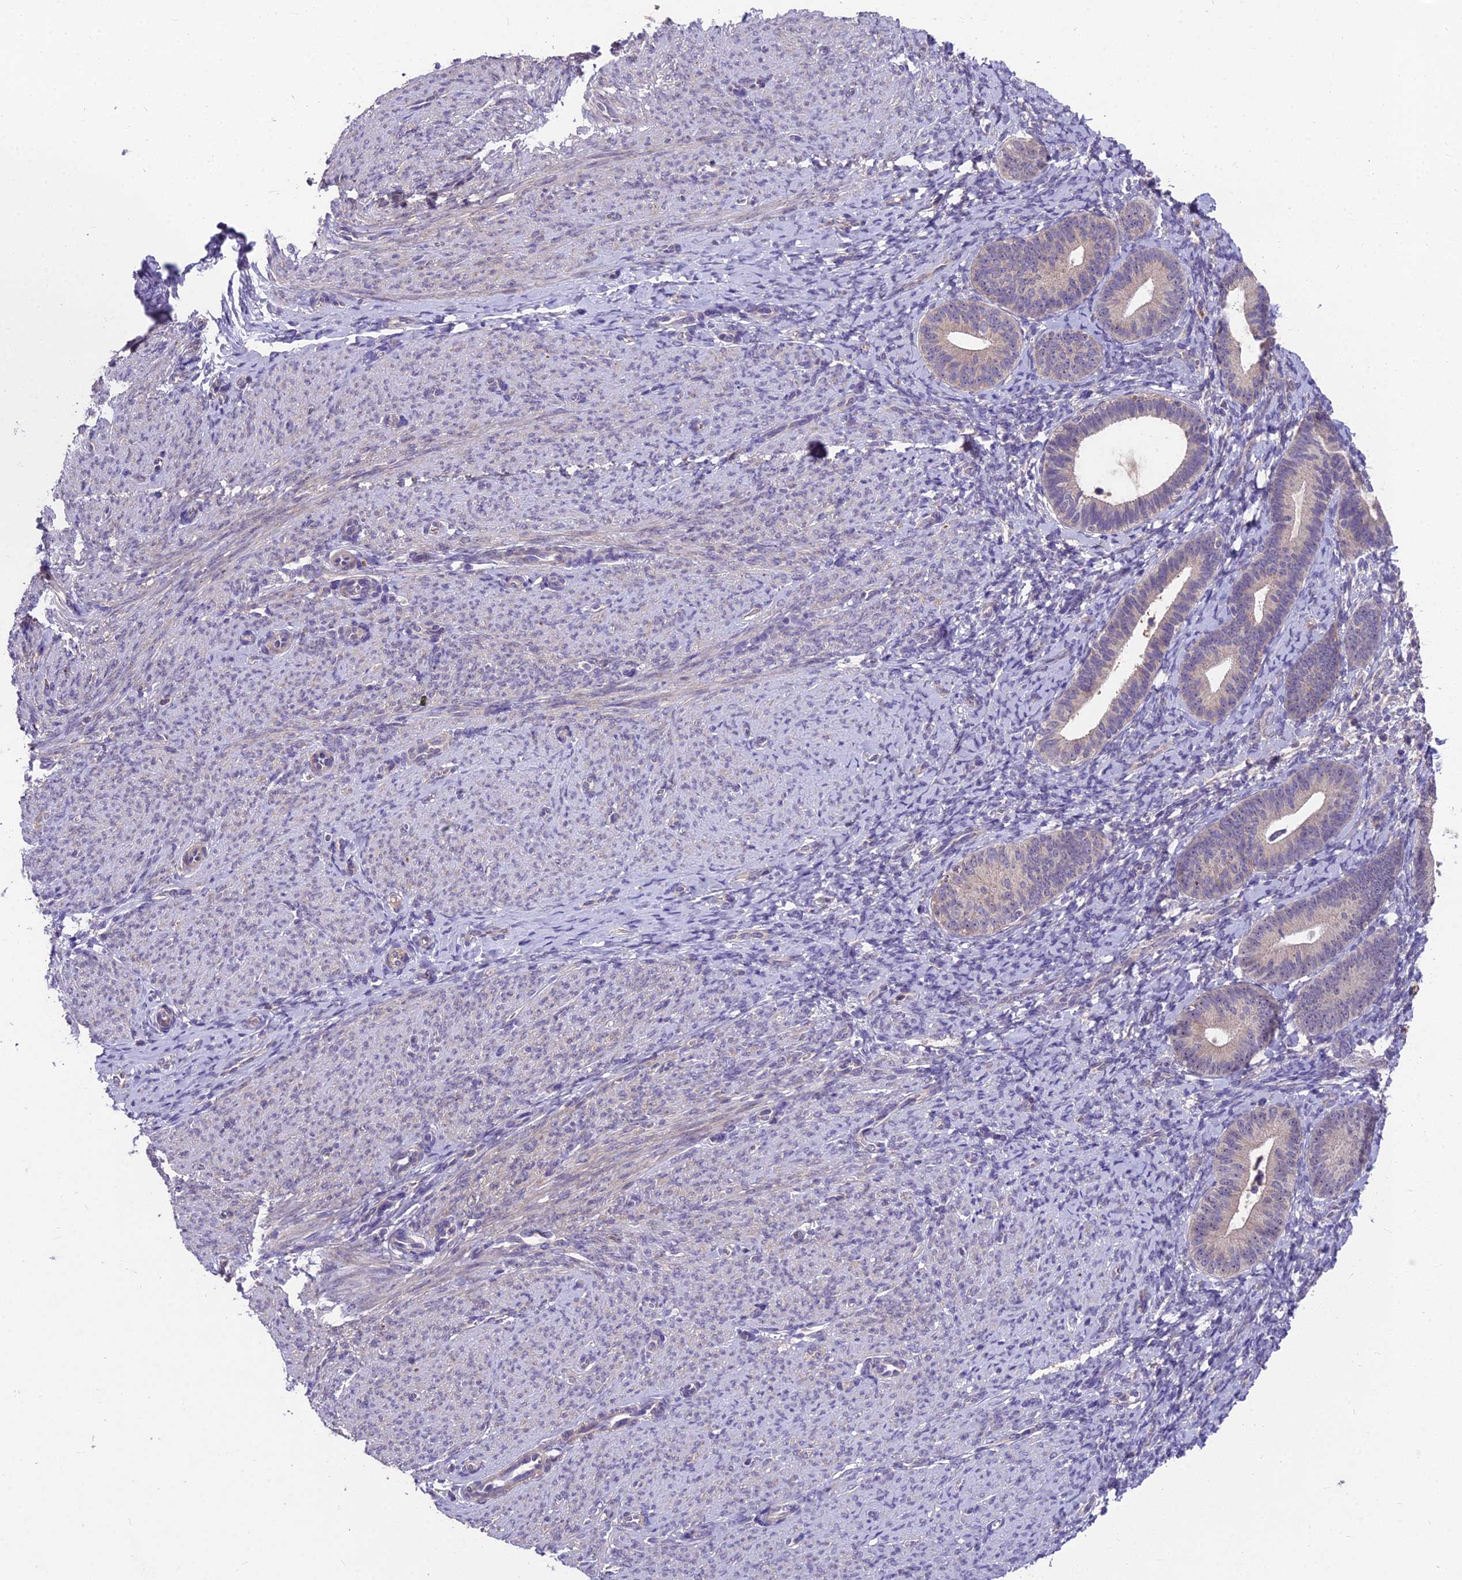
{"staining": {"intensity": "negative", "quantity": "none", "location": "none"}, "tissue": "endometrium", "cell_type": "Cells in endometrial stroma", "image_type": "normal", "snomed": [{"axis": "morphology", "description": "Normal tissue, NOS"}, {"axis": "topography", "description": "Endometrium"}], "caption": "Micrograph shows no protein staining in cells in endometrial stroma of benign endometrium.", "gene": "ZNF333", "patient": {"sex": "female", "age": 65}}